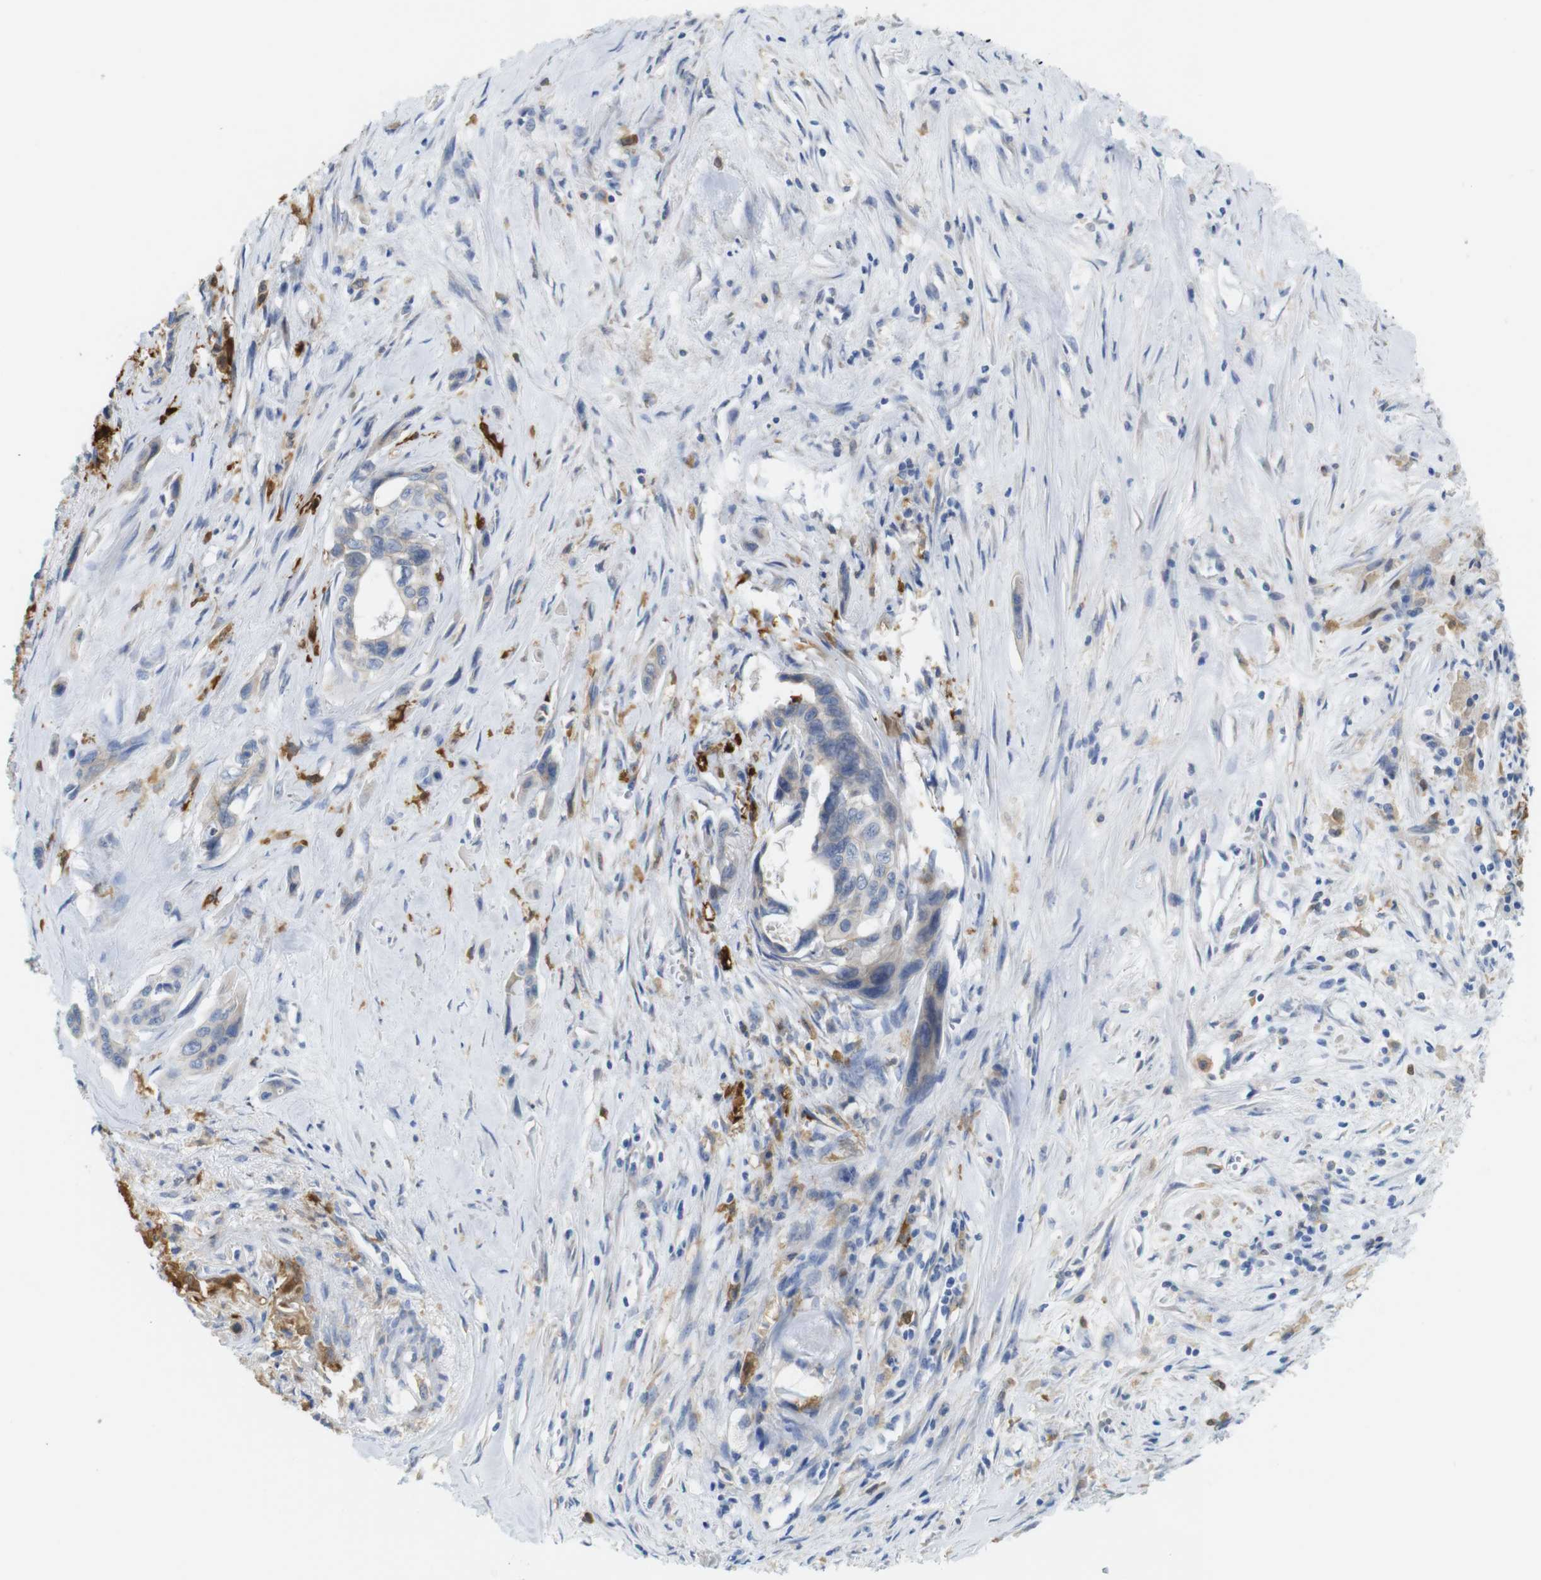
{"staining": {"intensity": "weak", "quantity": "<25%", "location": "cytoplasmic/membranous"}, "tissue": "pancreatic cancer", "cell_type": "Tumor cells", "image_type": "cancer", "snomed": [{"axis": "morphology", "description": "Adenocarcinoma, NOS"}, {"axis": "topography", "description": "Pancreas"}], "caption": "DAB (3,3'-diaminobenzidine) immunohistochemical staining of human pancreatic cancer (adenocarcinoma) reveals no significant staining in tumor cells.", "gene": "NEBL", "patient": {"sex": "male", "age": 73}}